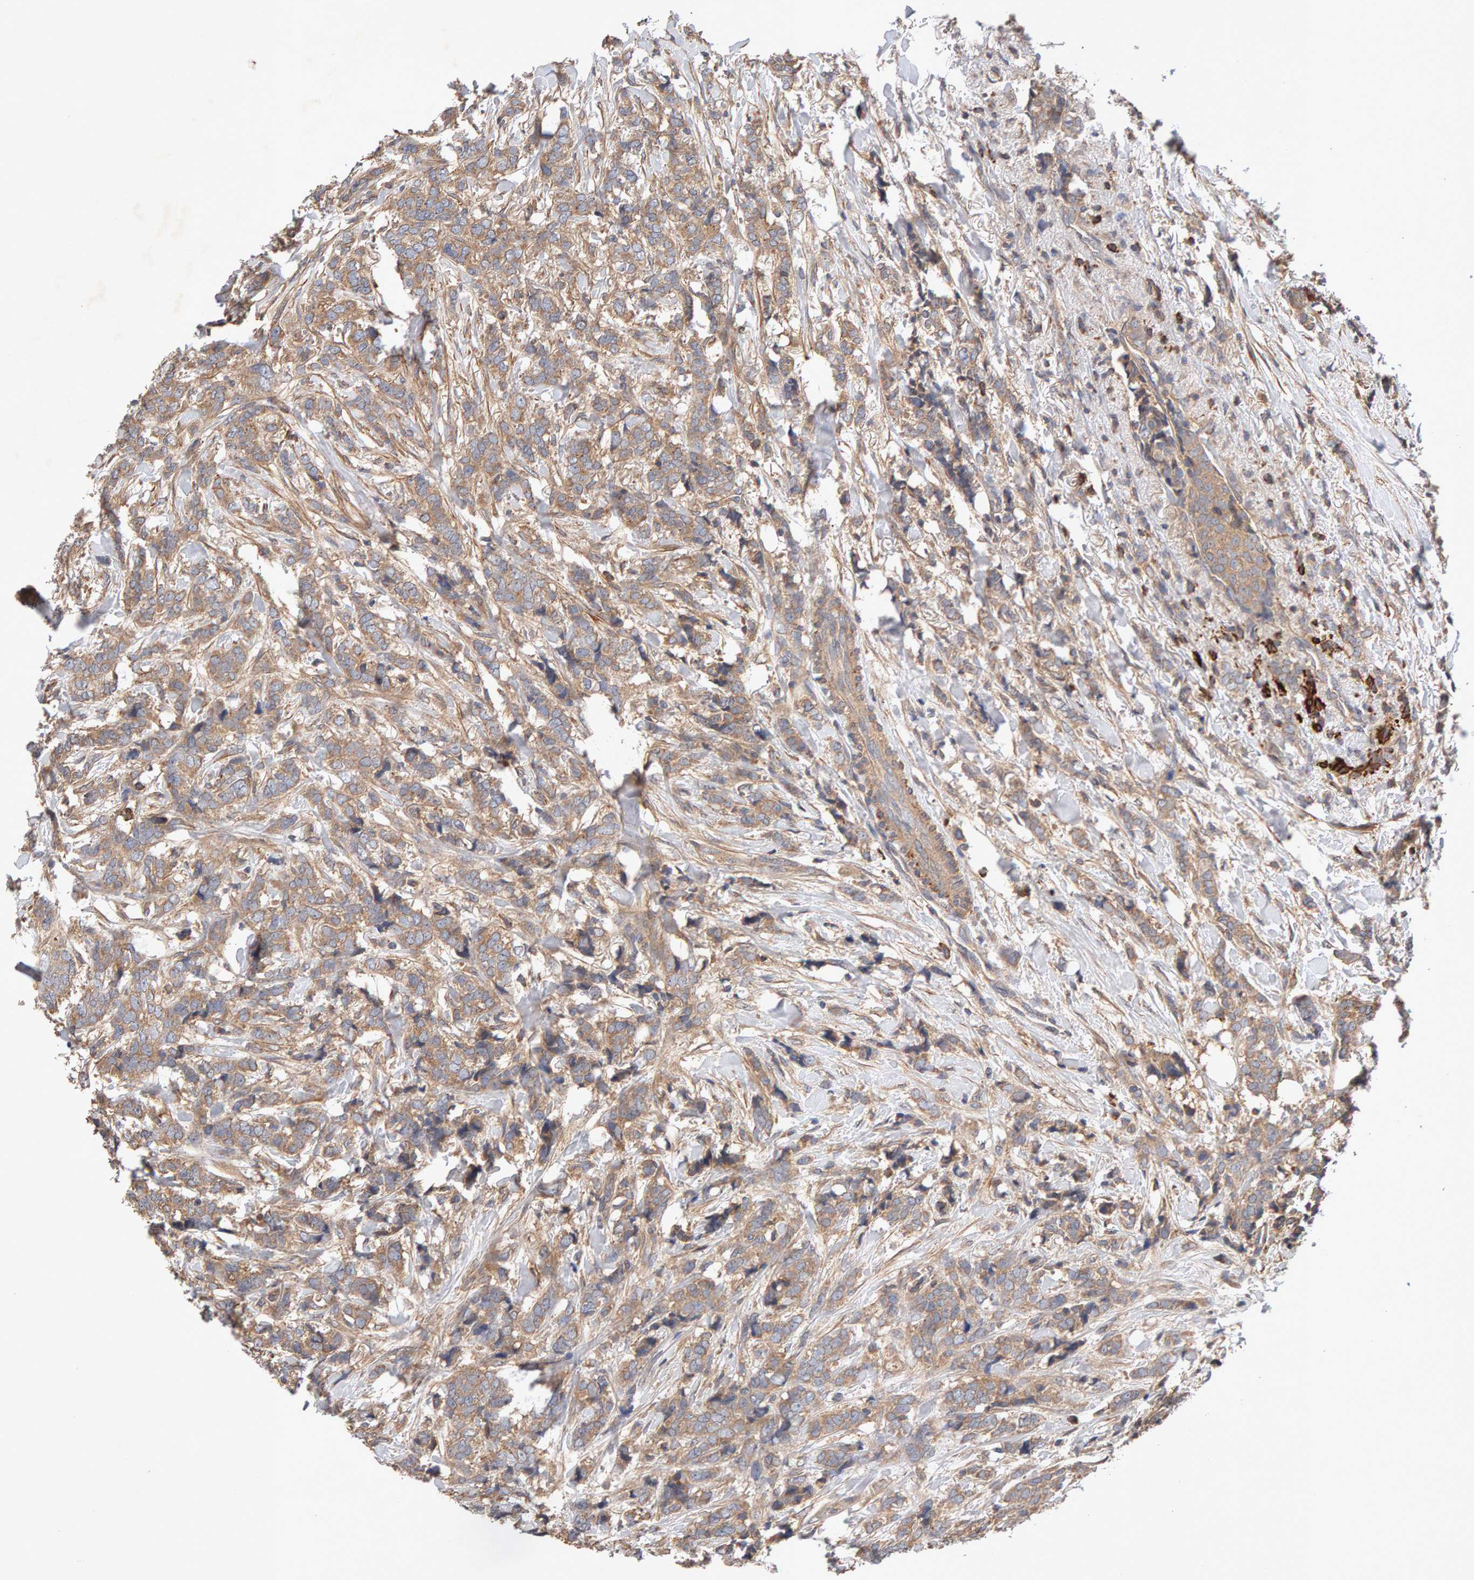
{"staining": {"intensity": "weak", "quantity": ">75%", "location": "cytoplasmic/membranous"}, "tissue": "breast cancer", "cell_type": "Tumor cells", "image_type": "cancer", "snomed": [{"axis": "morphology", "description": "Lobular carcinoma"}, {"axis": "topography", "description": "Skin"}, {"axis": "topography", "description": "Breast"}], "caption": "Immunohistochemistry of breast cancer reveals low levels of weak cytoplasmic/membranous expression in about >75% of tumor cells.", "gene": "RNF19A", "patient": {"sex": "female", "age": 46}}